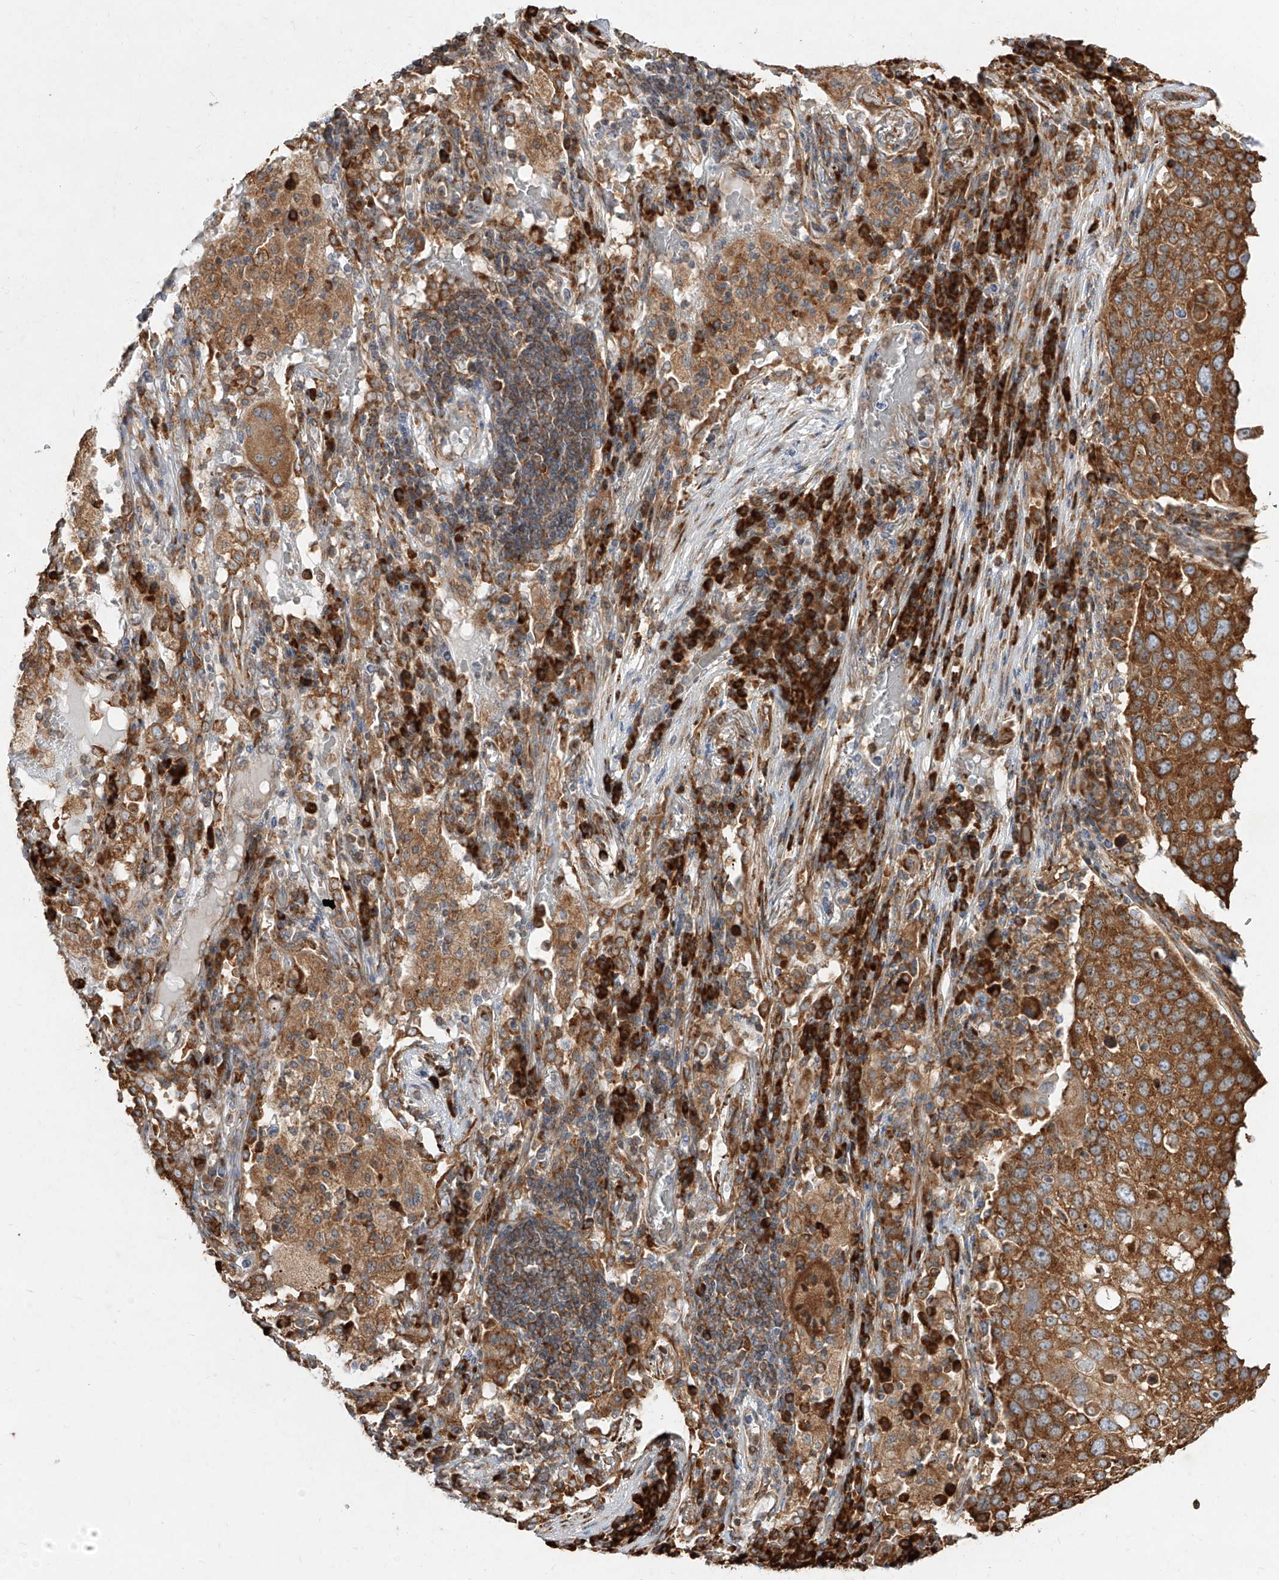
{"staining": {"intensity": "strong", "quantity": ">75%", "location": "cytoplasmic/membranous"}, "tissue": "lung cancer", "cell_type": "Tumor cells", "image_type": "cancer", "snomed": [{"axis": "morphology", "description": "Squamous cell carcinoma, NOS"}, {"axis": "topography", "description": "Lung"}], "caption": "Immunohistochemical staining of lung squamous cell carcinoma demonstrates strong cytoplasmic/membranous protein staining in approximately >75% of tumor cells.", "gene": "RPS25", "patient": {"sex": "male", "age": 65}}